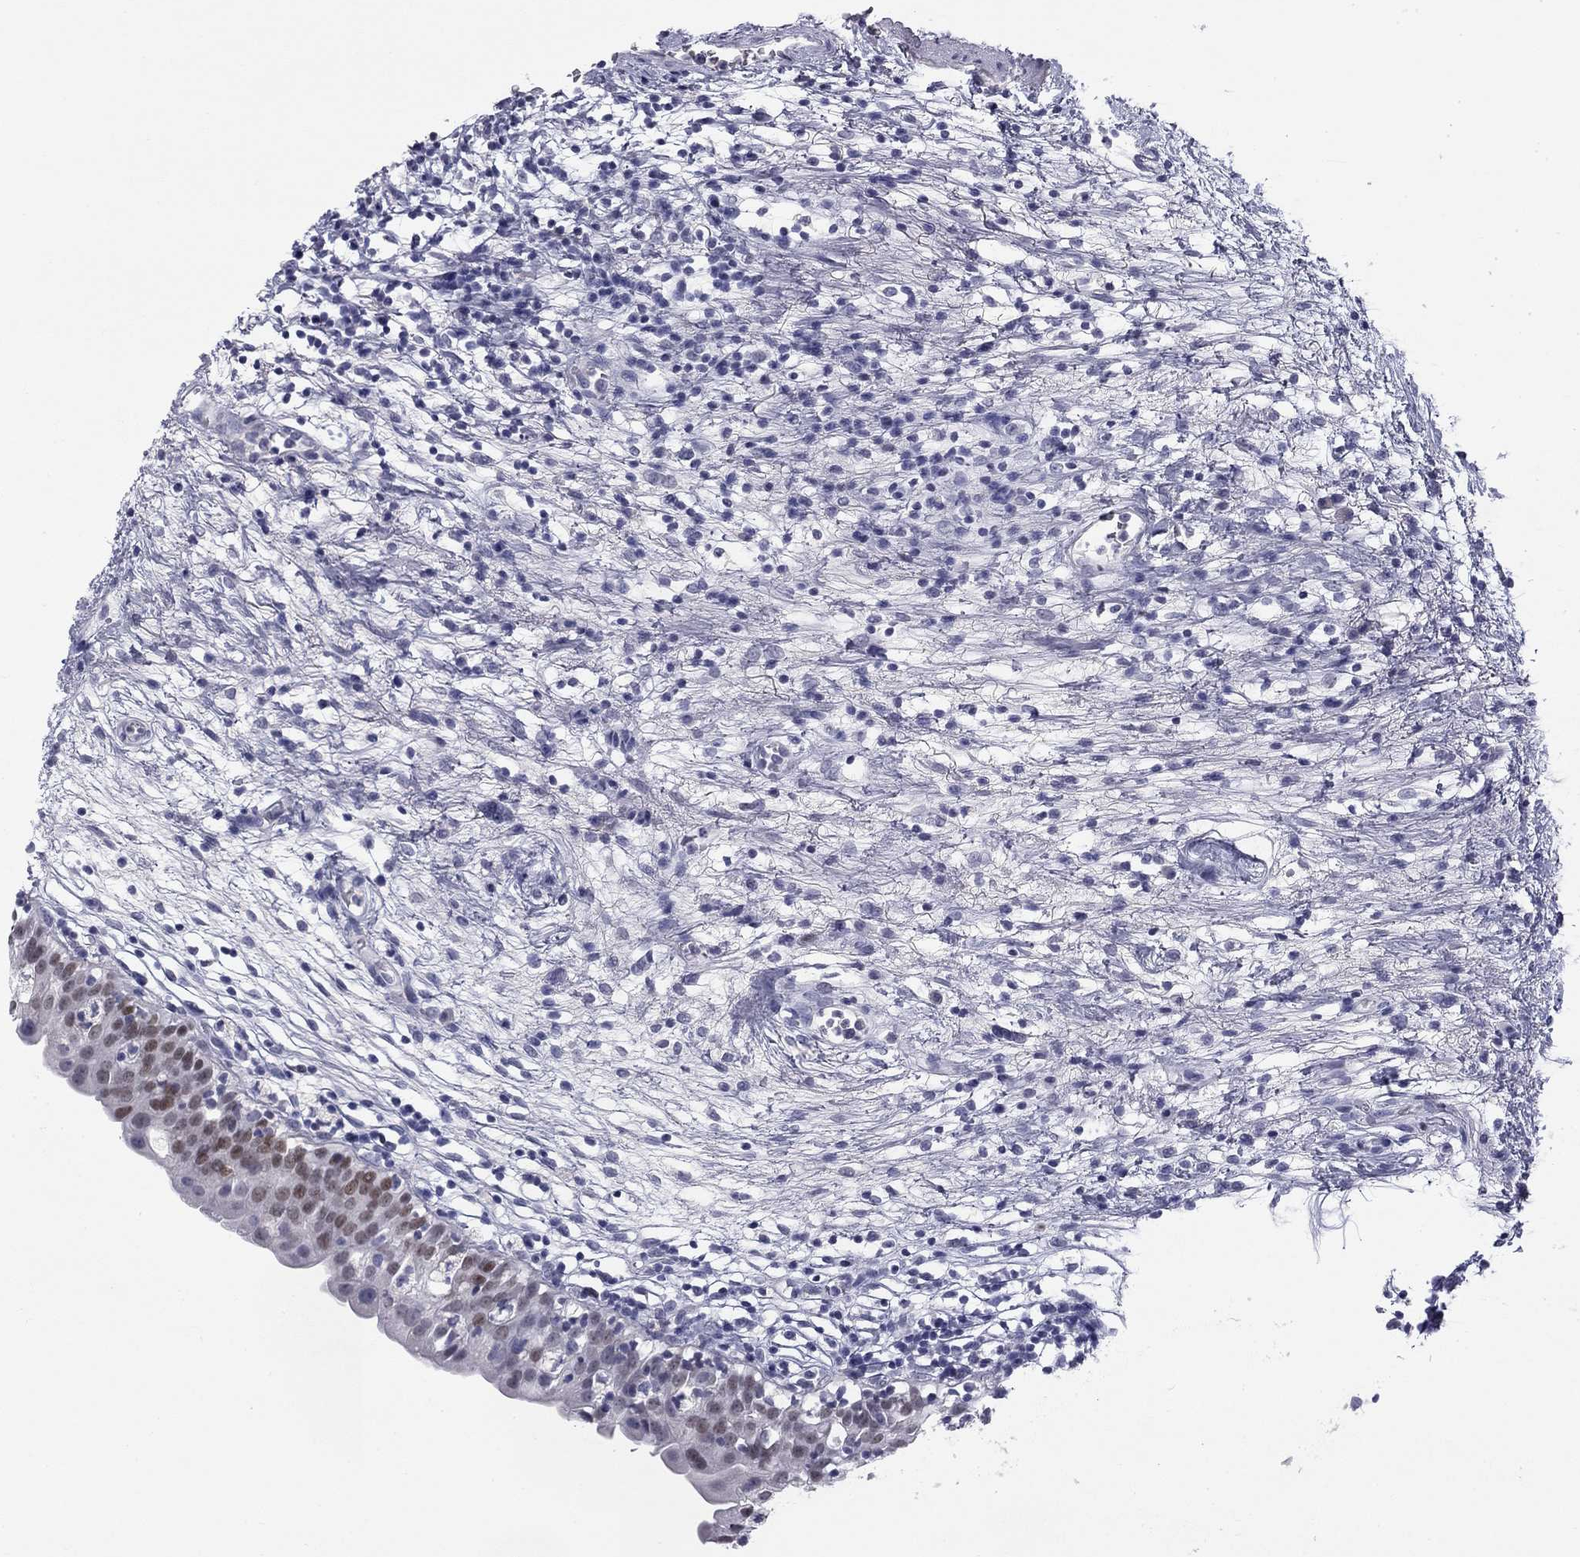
{"staining": {"intensity": "moderate", "quantity": "<25%", "location": "nuclear"}, "tissue": "urinary bladder", "cell_type": "Urothelial cells", "image_type": "normal", "snomed": [{"axis": "morphology", "description": "Normal tissue, NOS"}, {"axis": "topography", "description": "Urinary bladder"}], "caption": "This histopathology image reveals benign urinary bladder stained with immunohistochemistry to label a protein in brown. The nuclear of urothelial cells show moderate positivity for the protein. Nuclei are counter-stained blue.", "gene": "TFAP2B", "patient": {"sex": "male", "age": 76}}